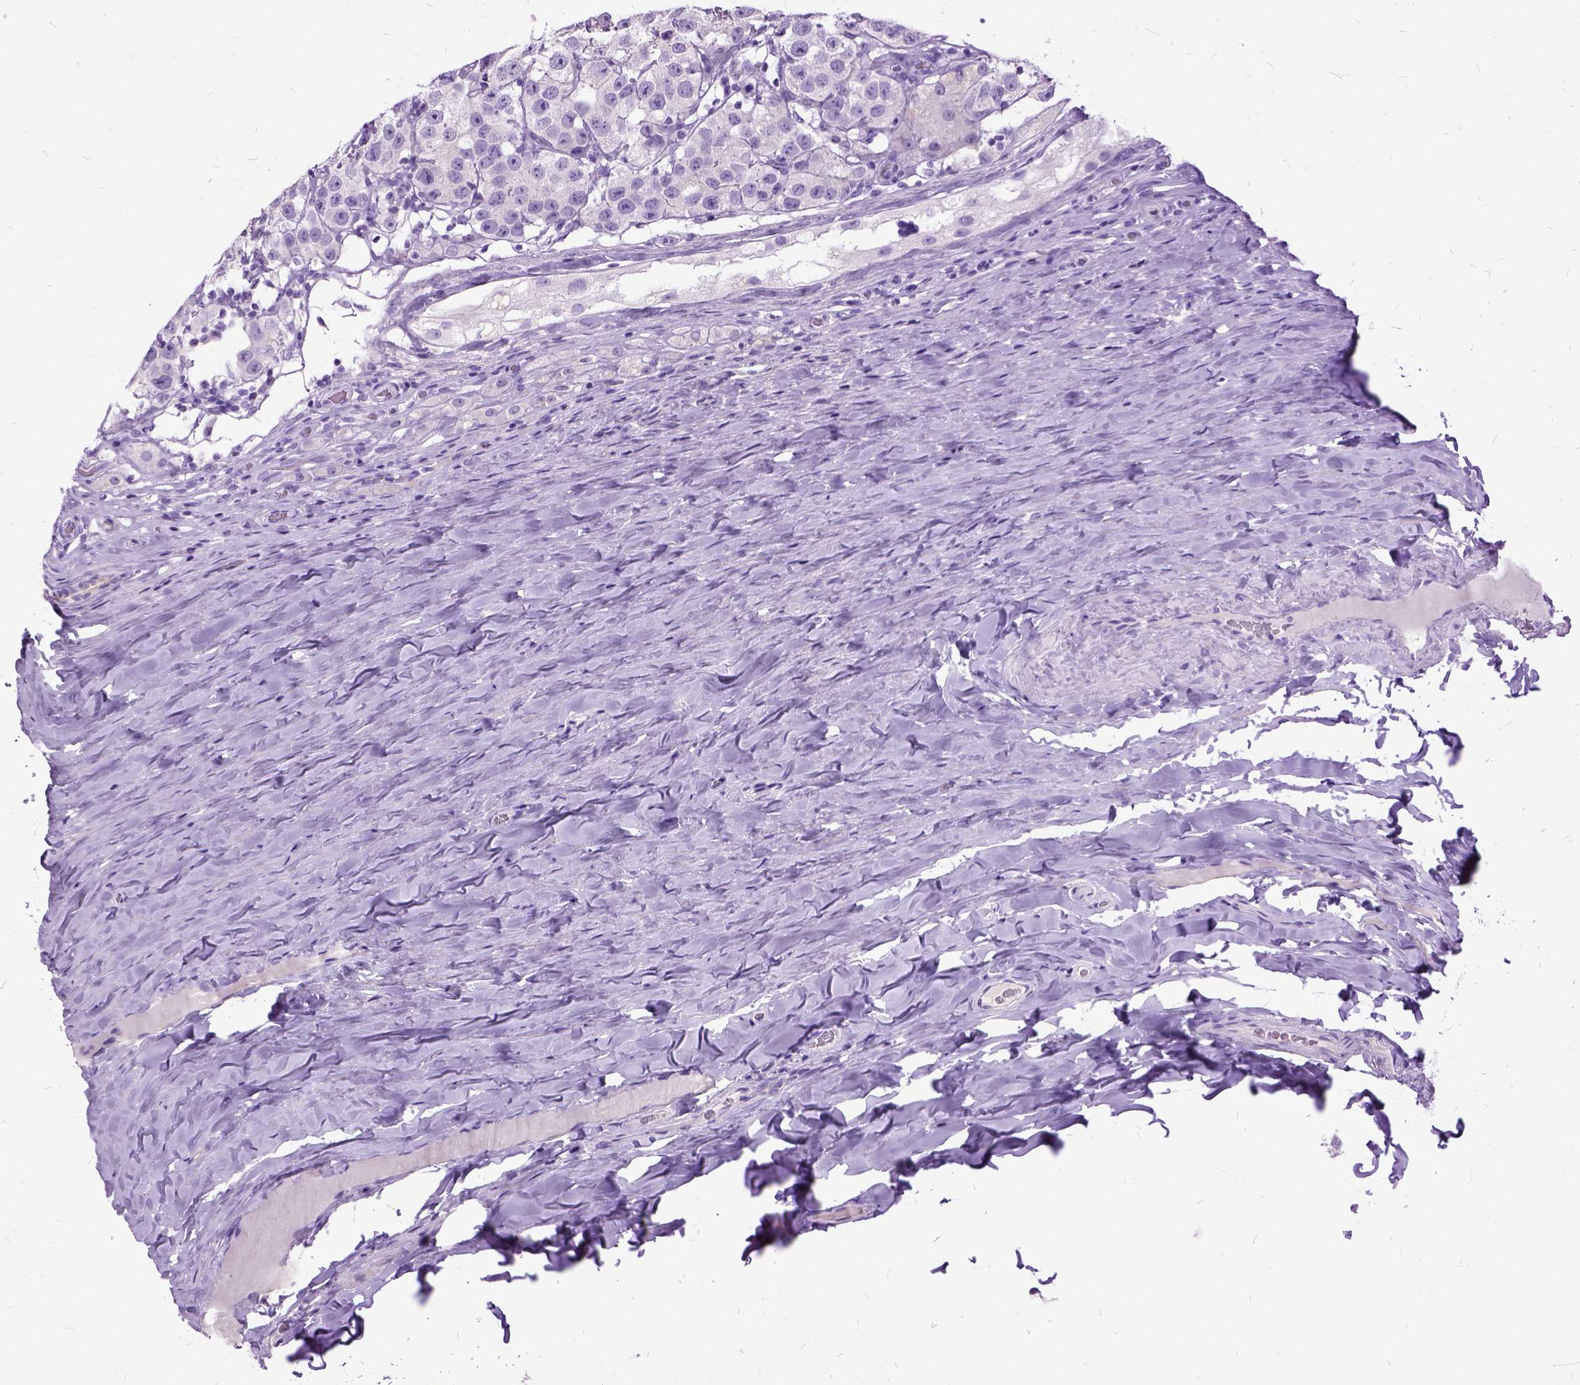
{"staining": {"intensity": "negative", "quantity": "none", "location": "none"}, "tissue": "testis cancer", "cell_type": "Tumor cells", "image_type": "cancer", "snomed": [{"axis": "morphology", "description": "Seminoma, NOS"}, {"axis": "topography", "description": "Testis"}], "caption": "Immunohistochemistry of testis seminoma displays no staining in tumor cells.", "gene": "MME", "patient": {"sex": "male", "age": 34}}